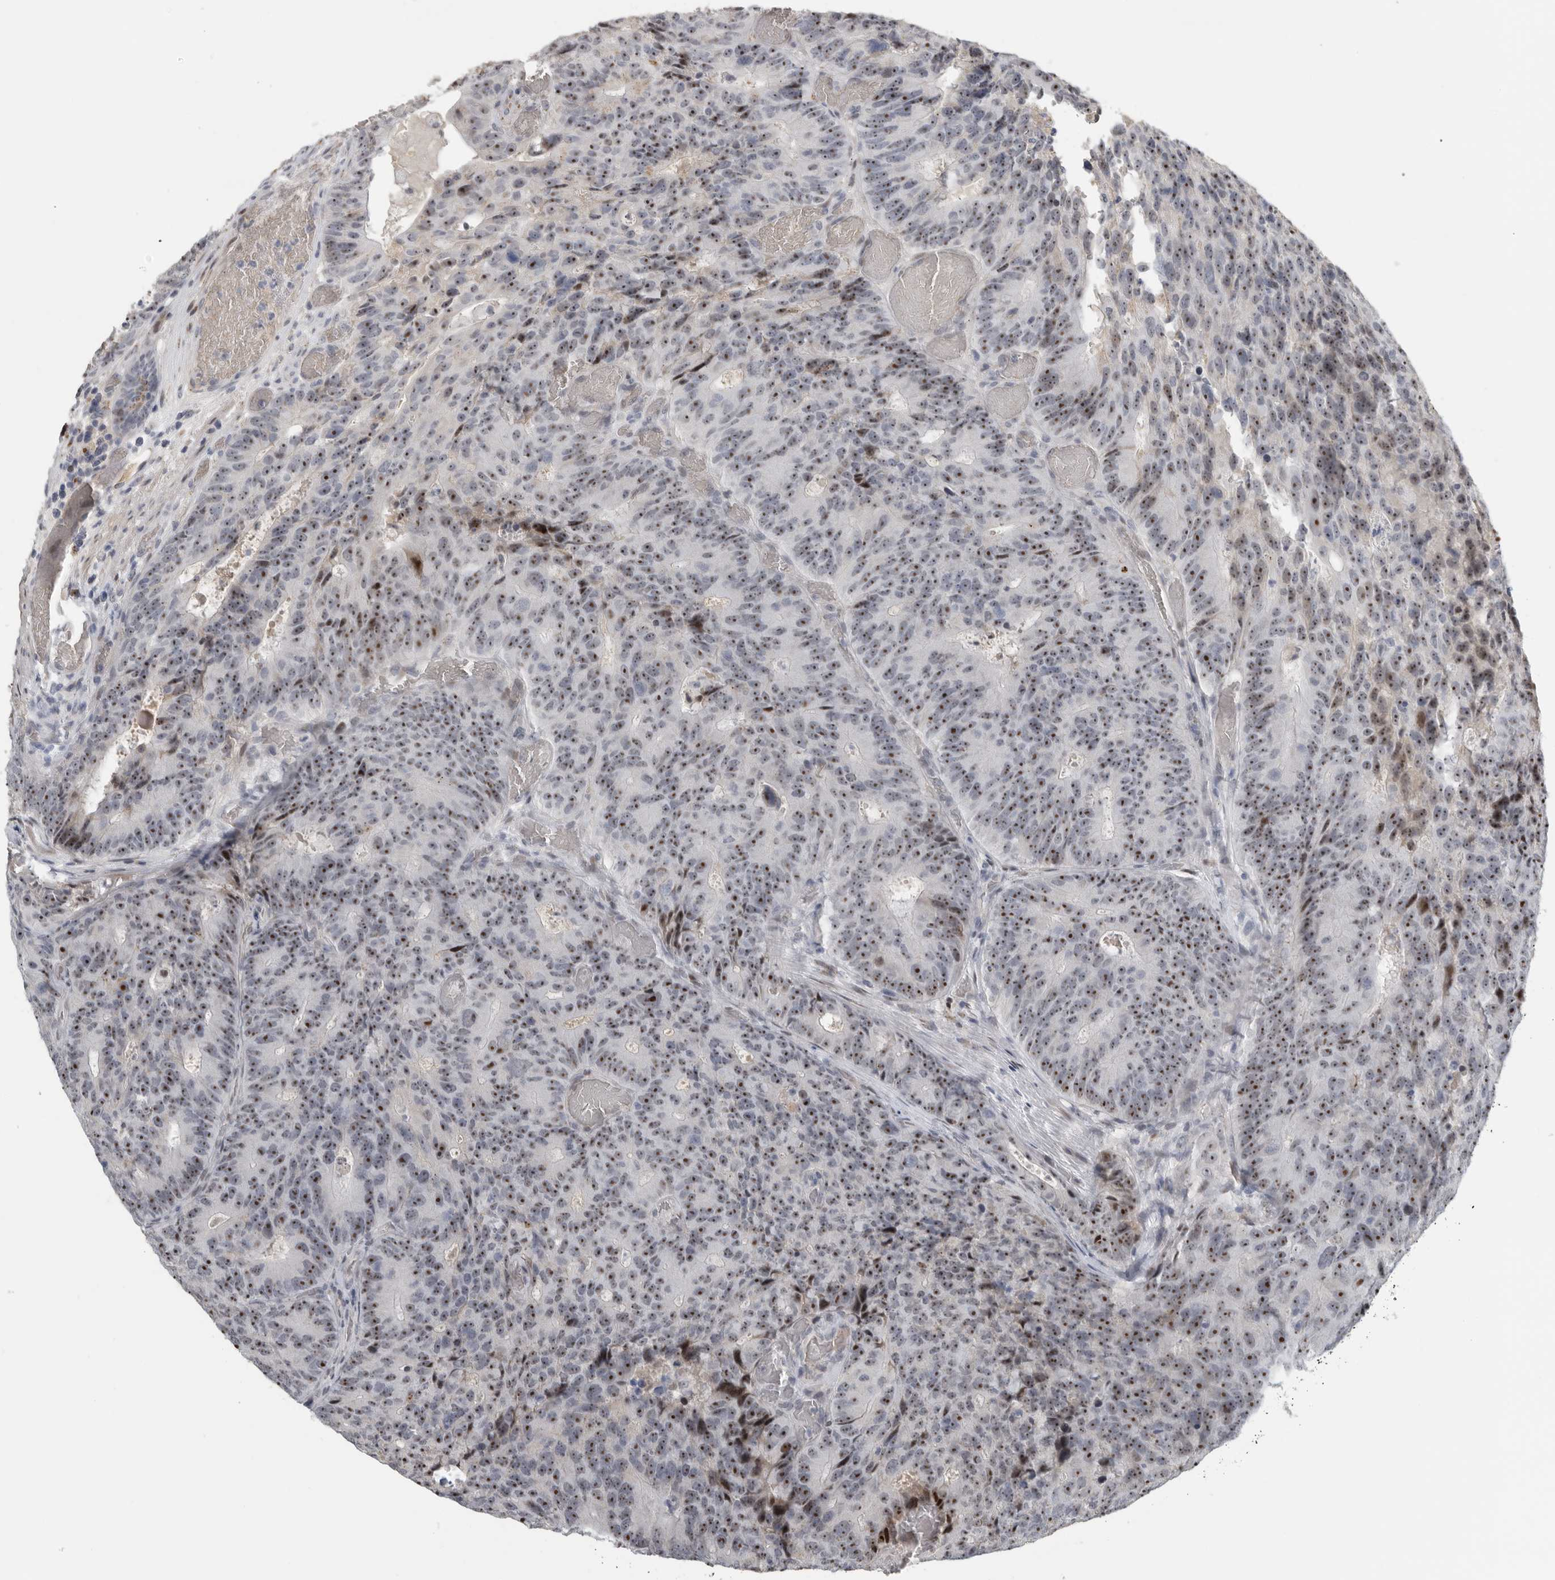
{"staining": {"intensity": "moderate", "quantity": ">75%", "location": "nuclear"}, "tissue": "colorectal cancer", "cell_type": "Tumor cells", "image_type": "cancer", "snomed": [{"axis": "morphology", "description": "Adenocarcinoma, NOS"}, {"axis": "topography", "description": "Colon"}], "caption": "Approximately >75% of tumor cells in human colorectal adenocarcinoma exhibit moderate nuclear protein positivity as visualized by brown immunohistochemical staining.", "gene": "PCMTD1", "patient": {"sex": "male", "age": 87}}